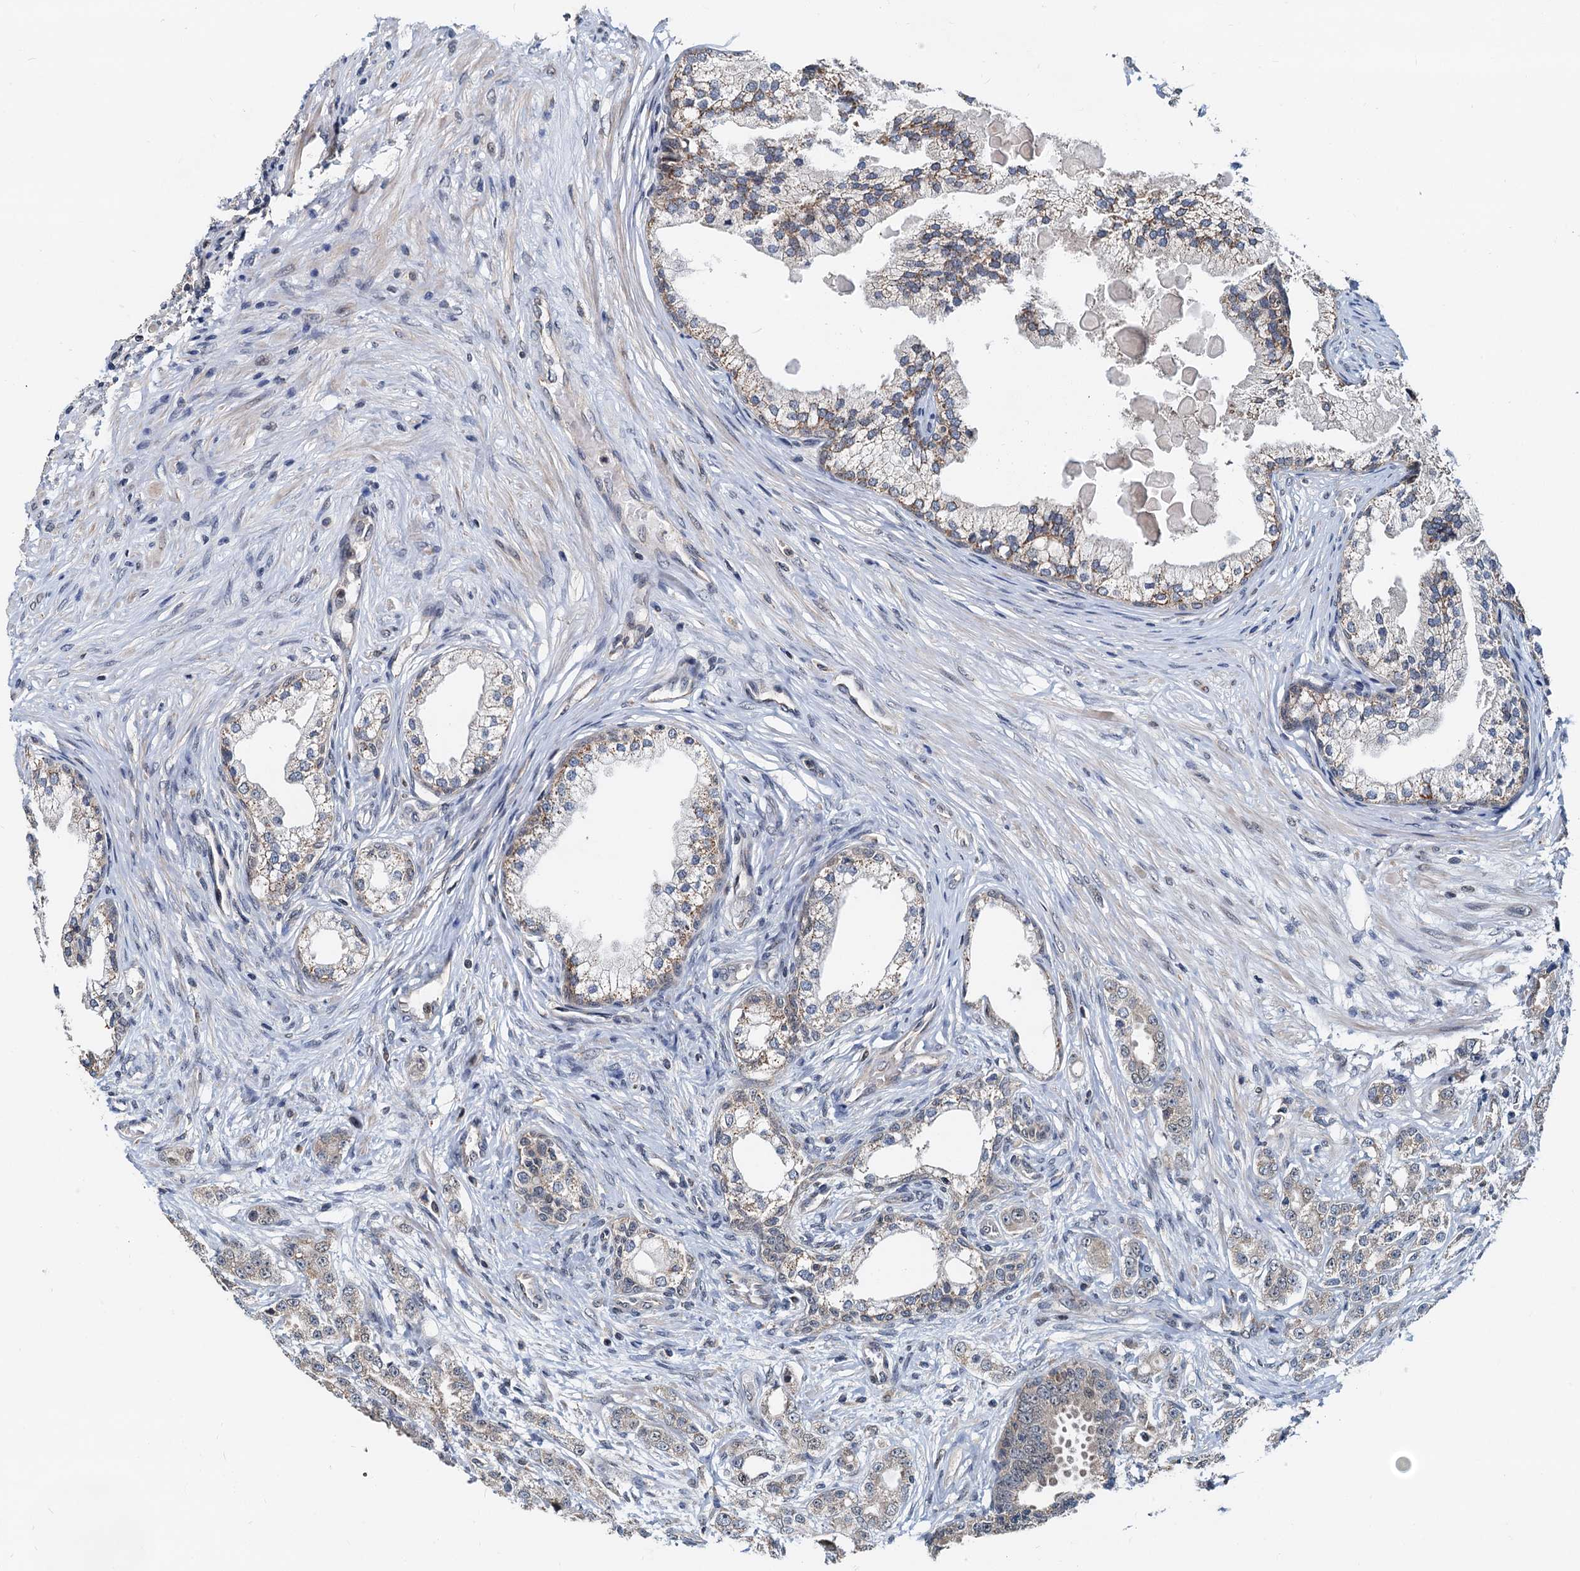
{"staining": {"intensity": "weak", "quantity": "25%-75%", "location": "cytoplasmic/membranous"}, "tissue": "prostate cancer", "cell_type": "Tumor cells", "image_type": "cancer", "snomed": [{"axis": "morphology", "description": "Adenocarcinoma, High grade"}, {"axis": "topography", "description": "Prostate"}], "caption": "Immunohistochemical staining of high-grade adenocarcinoma (prostate) demonstrates weak cytoplasmic/membranous protein positivity in about 25%-75% of tumor cells. (IHC, brightfield microscopy, high magnification).", "gene": "MCMBP", "patient": {"sex": "male", "age": 69}}